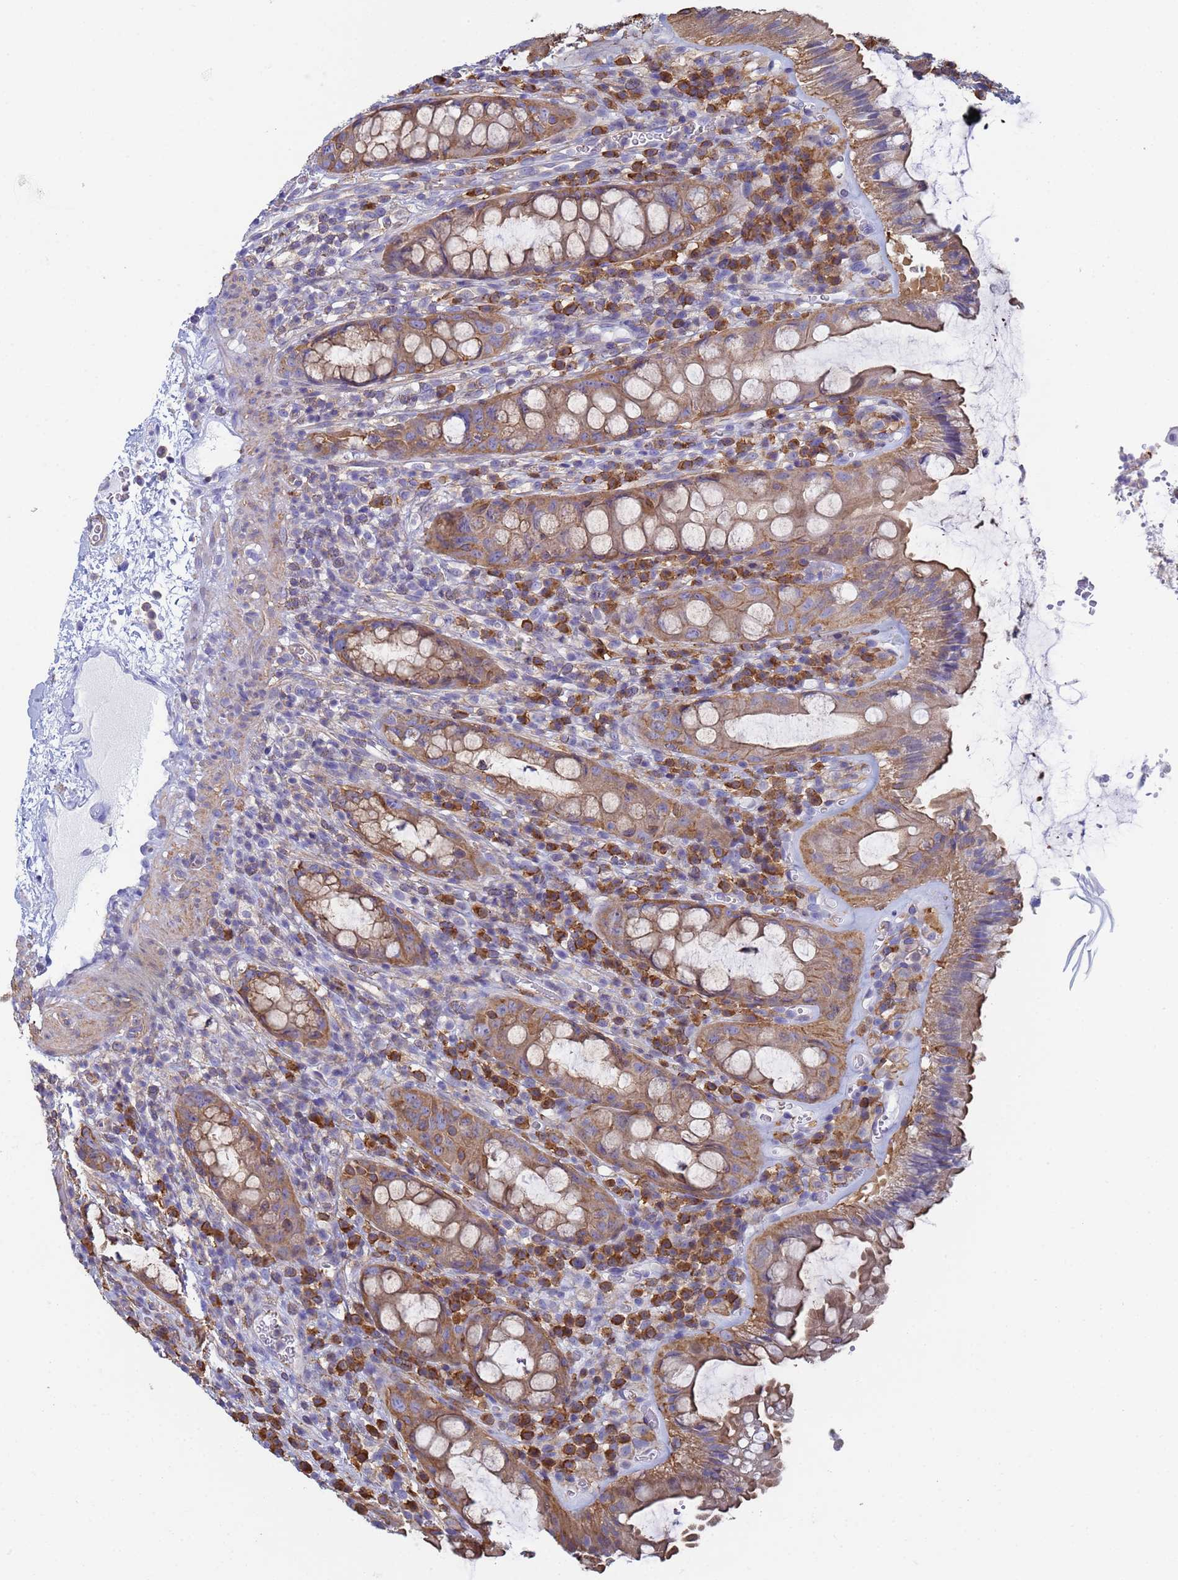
{"staining": {"intensity": "moderate", "quantity": ">75%", "location": "cytoplasmic/membranous"}, "tissue": "rectum", "cell_type": "Glandular cells", "image_type": "normal", "snomed": [{"axis": "morphology", "description": "Normal tissue, NOS"}, {"axis": "topography", "description": "Rectum"}], "caption": "Moderate cytoplasmic/membranous staining for a protein is appreciated in about >75% of glandular cells of normal rectum using immunohistochemistry (IHC).", "gene": "ZNG1A", "patient": {"sex": "female", "age": 57}}